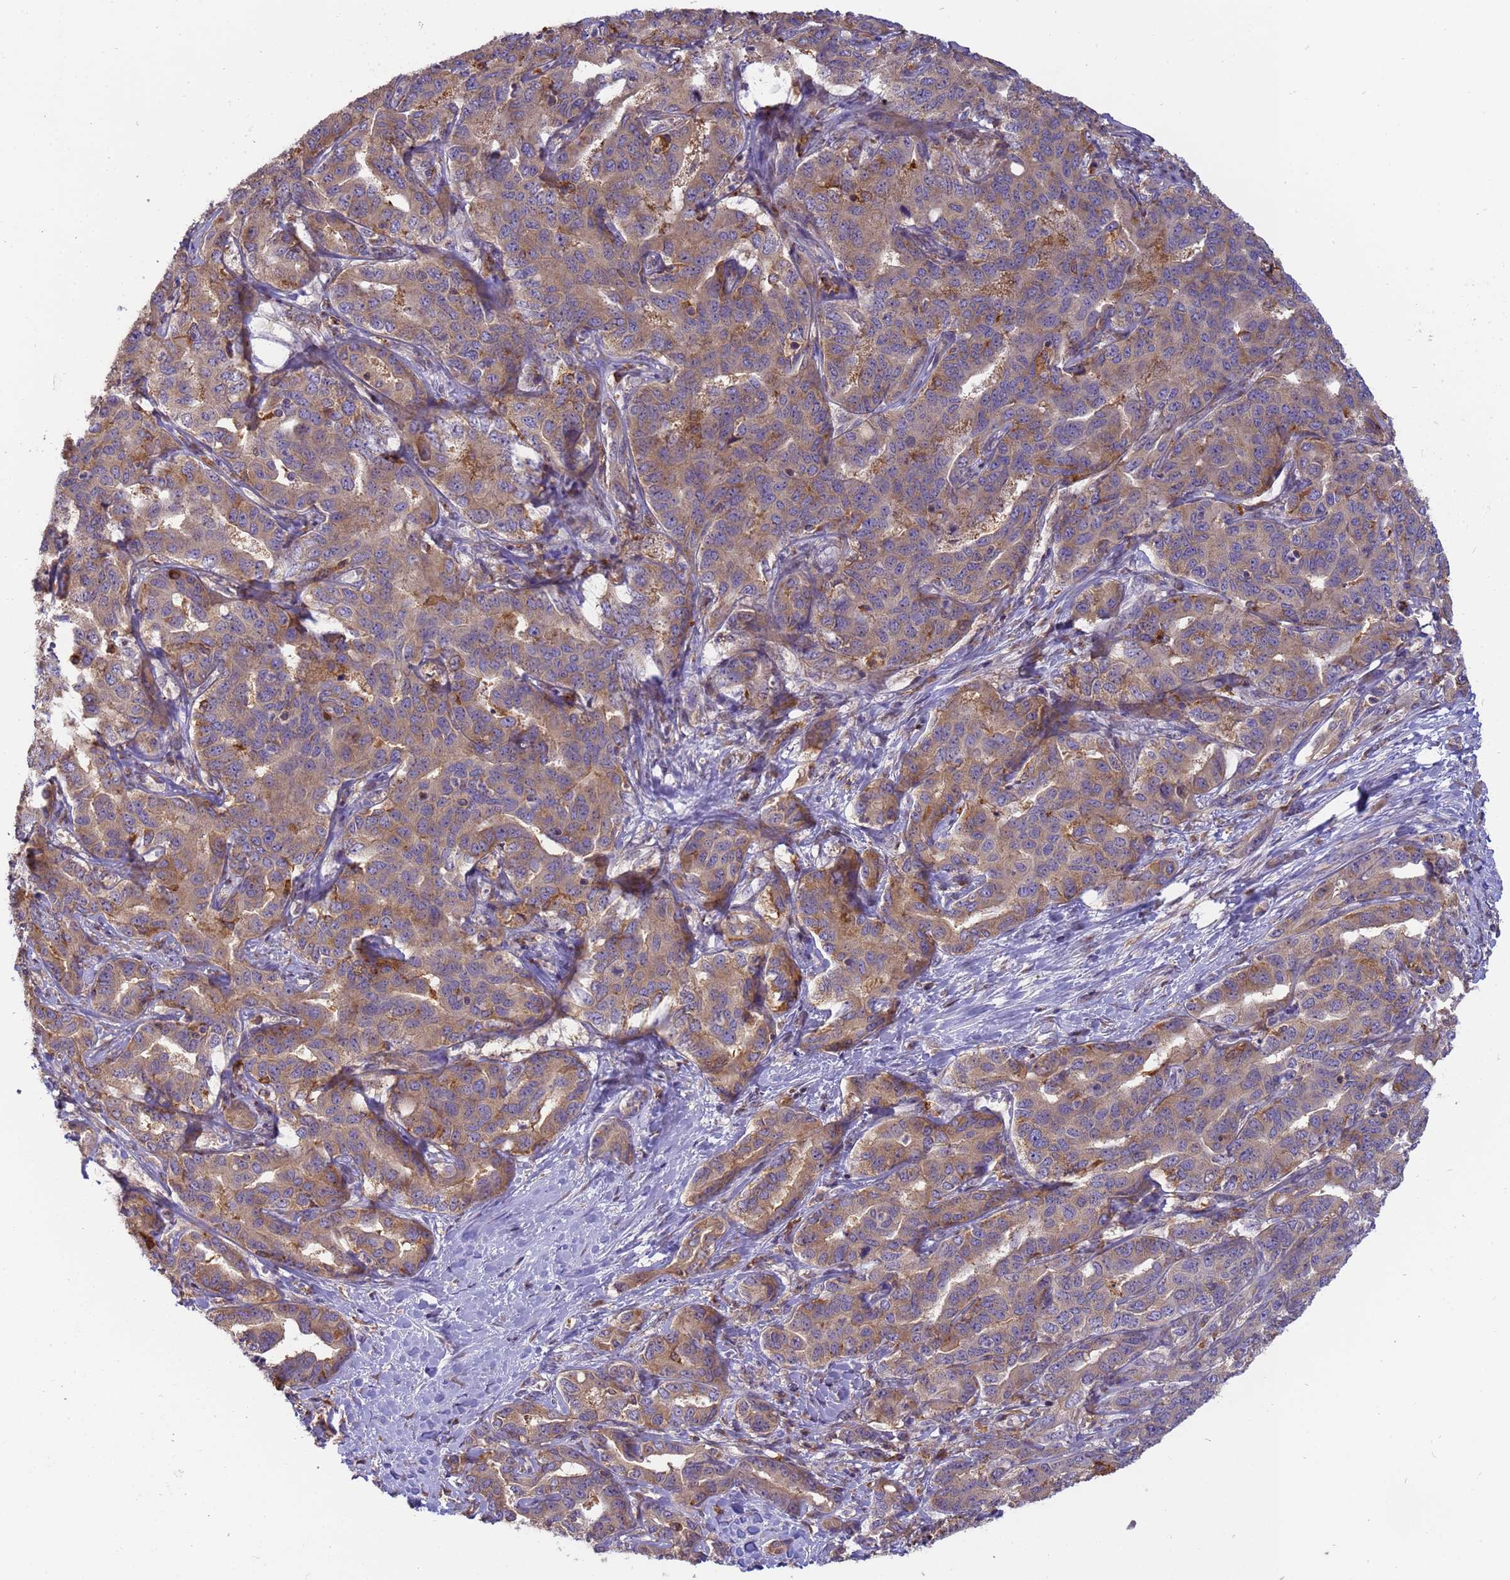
{"staining": {"intensity": "moderate", "quantity": ">75%", "location": "cytoplasmic/membranous"}, "tissue": "liver cancer", "cell_type": "Tumor cells", "image_type": "cancer", "snomed": [{"axis": "morphology", "description": "Cholangiocarcinoma"}, {"axis": "topography", "description": "Liver"}], "caption": "Protein staining of liver cancer (cholangiocarcinoma) tissue shows moderate cytoplasmic/membranous expression in about >75% of tumor cells.", "gene": "M6PR", "patient": {"sex": "male", "age": 59}}